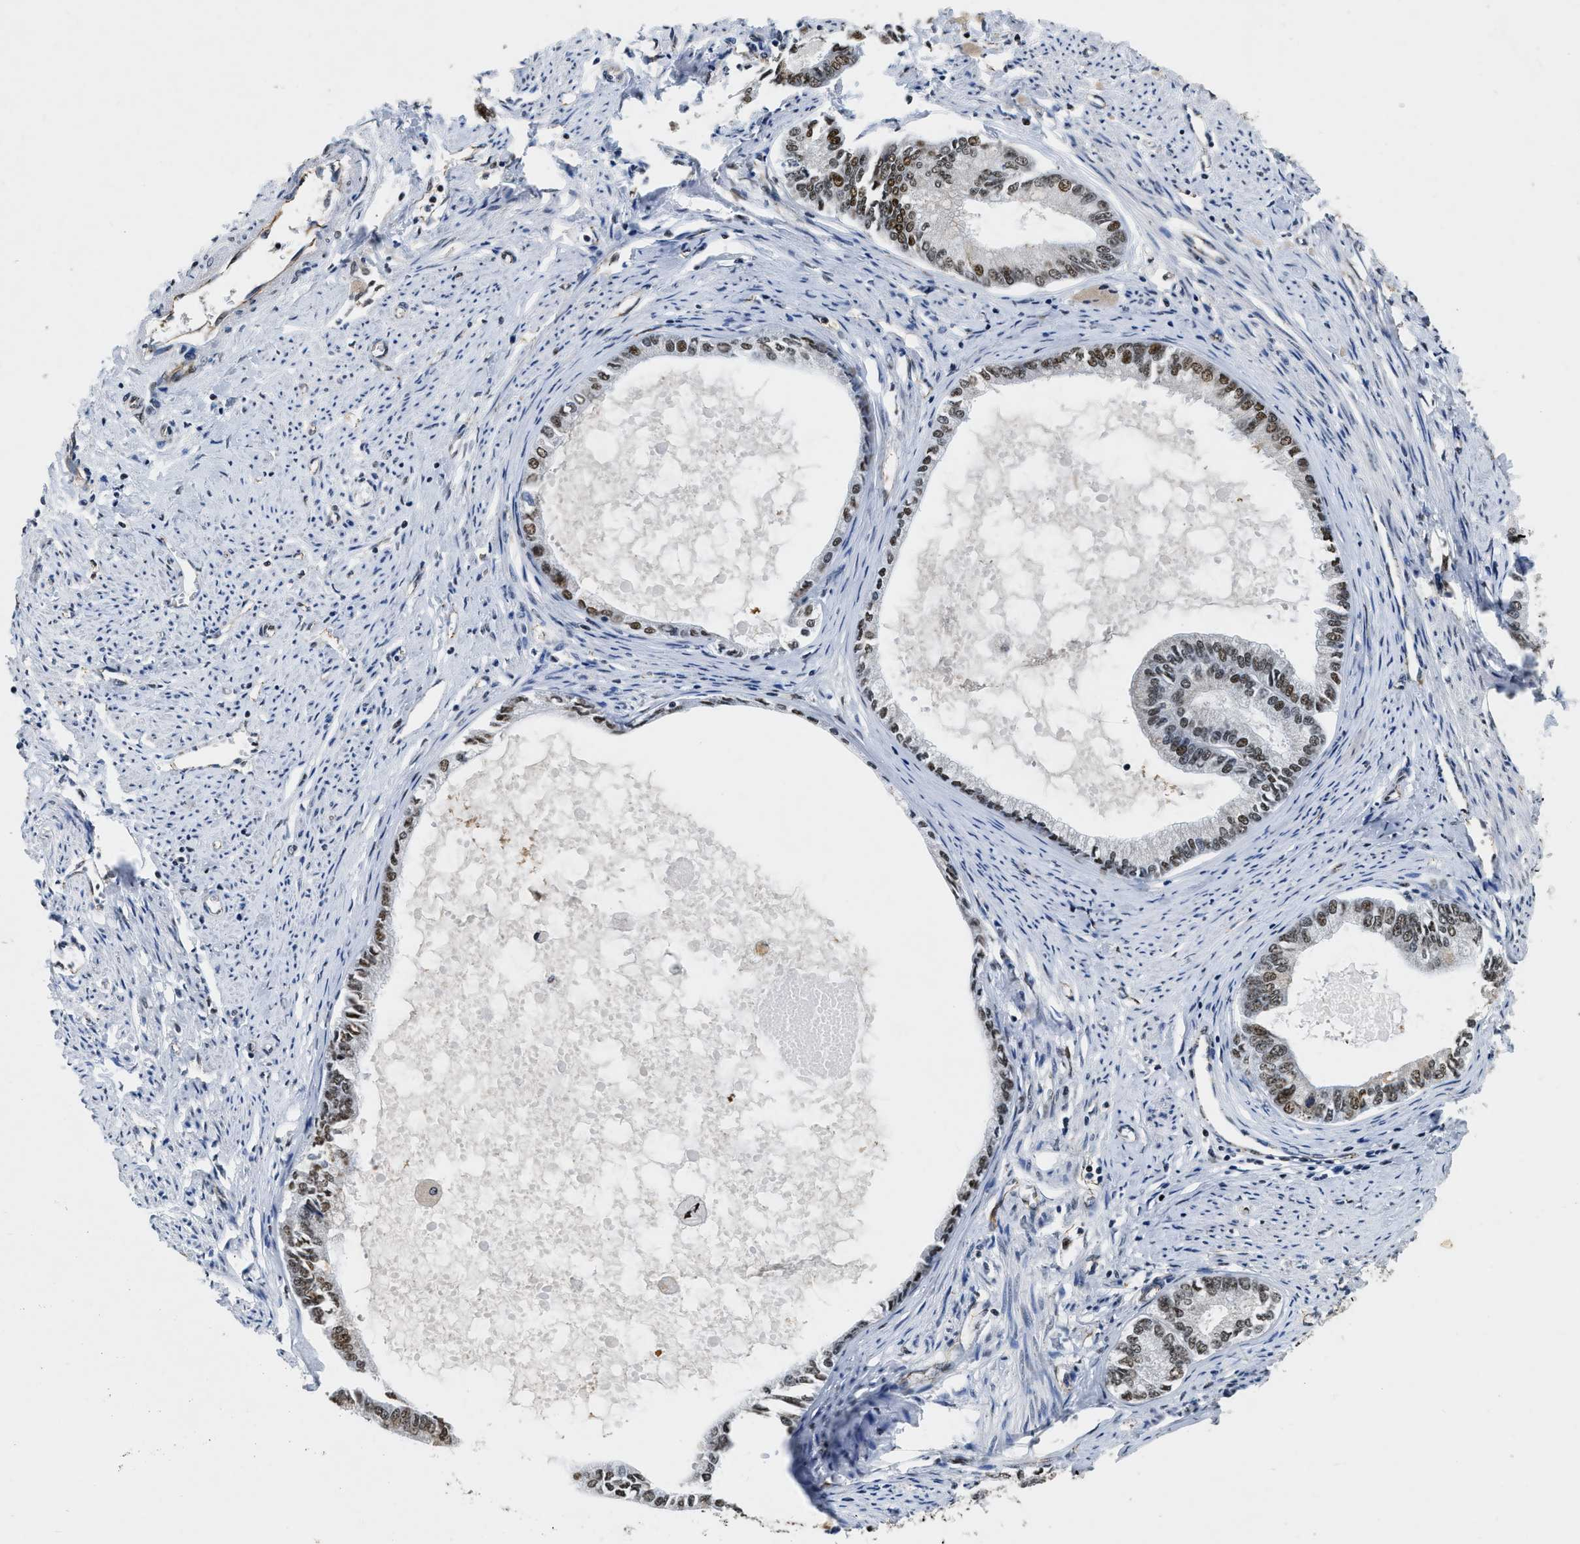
{"staining": {"intensity": "moderate", "quantity": "25%-75%", "location": "nuclear"}, "tissue": "endometrial cancer", "cell_type": "Tumor cells", "image_type": "cancer", "snomed": [{"axis": "morphology", "description": "Adenocarcinoma, NOS"}, {"axis": "topography", "description": "Endometrium"}], "caption": "This is an image of IHC staining of endometrial cancer, which shows moderate staining in the nuclear of tumor cells.", "gene": "CCNE1", "patient": {"sex": "female", "age": 86}}